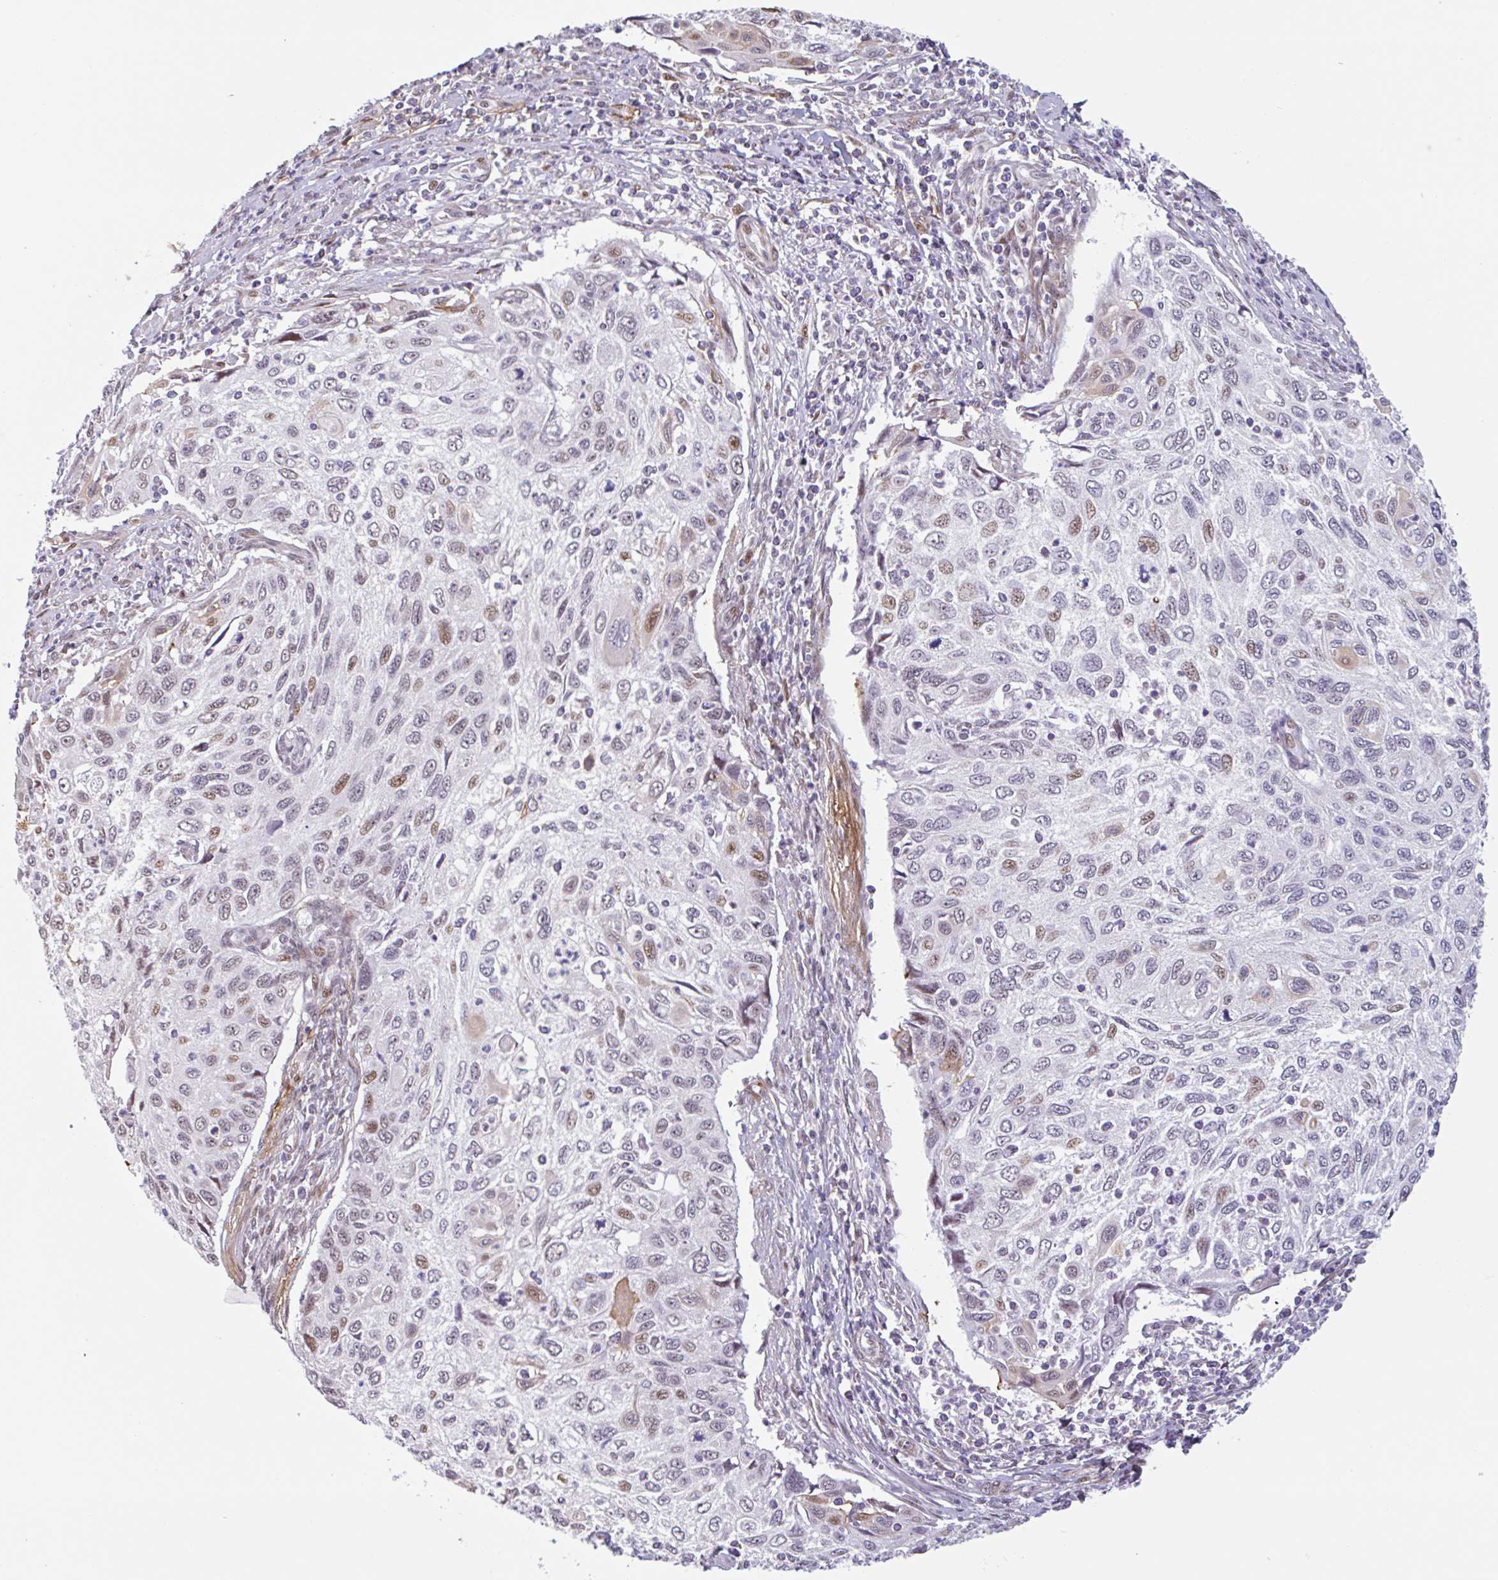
{"staining": {"intensity": "moderate", "quantity": "<25%", "location": "nuclear"}, "tissue": "cervical cancer", "cell_type": "Tumor cells", "image_type": "cancer", "snomed": [{"axis": "morphology", "description": "Squamous cell carcinoma, NOS"}, {"axis": "topography", "description": "Cervix"}], "caption": "High-power microscopy captured an immunohistochemistry image of squamous cell carcinoma (cervical), revealing moderate nuclear positivity in approximately <25% of tumor cells. (Brightfield microscopy of DAB IHC at high magnification).", "gene": "TMEM119", "patient": {"sex": "female", "age": 70}}